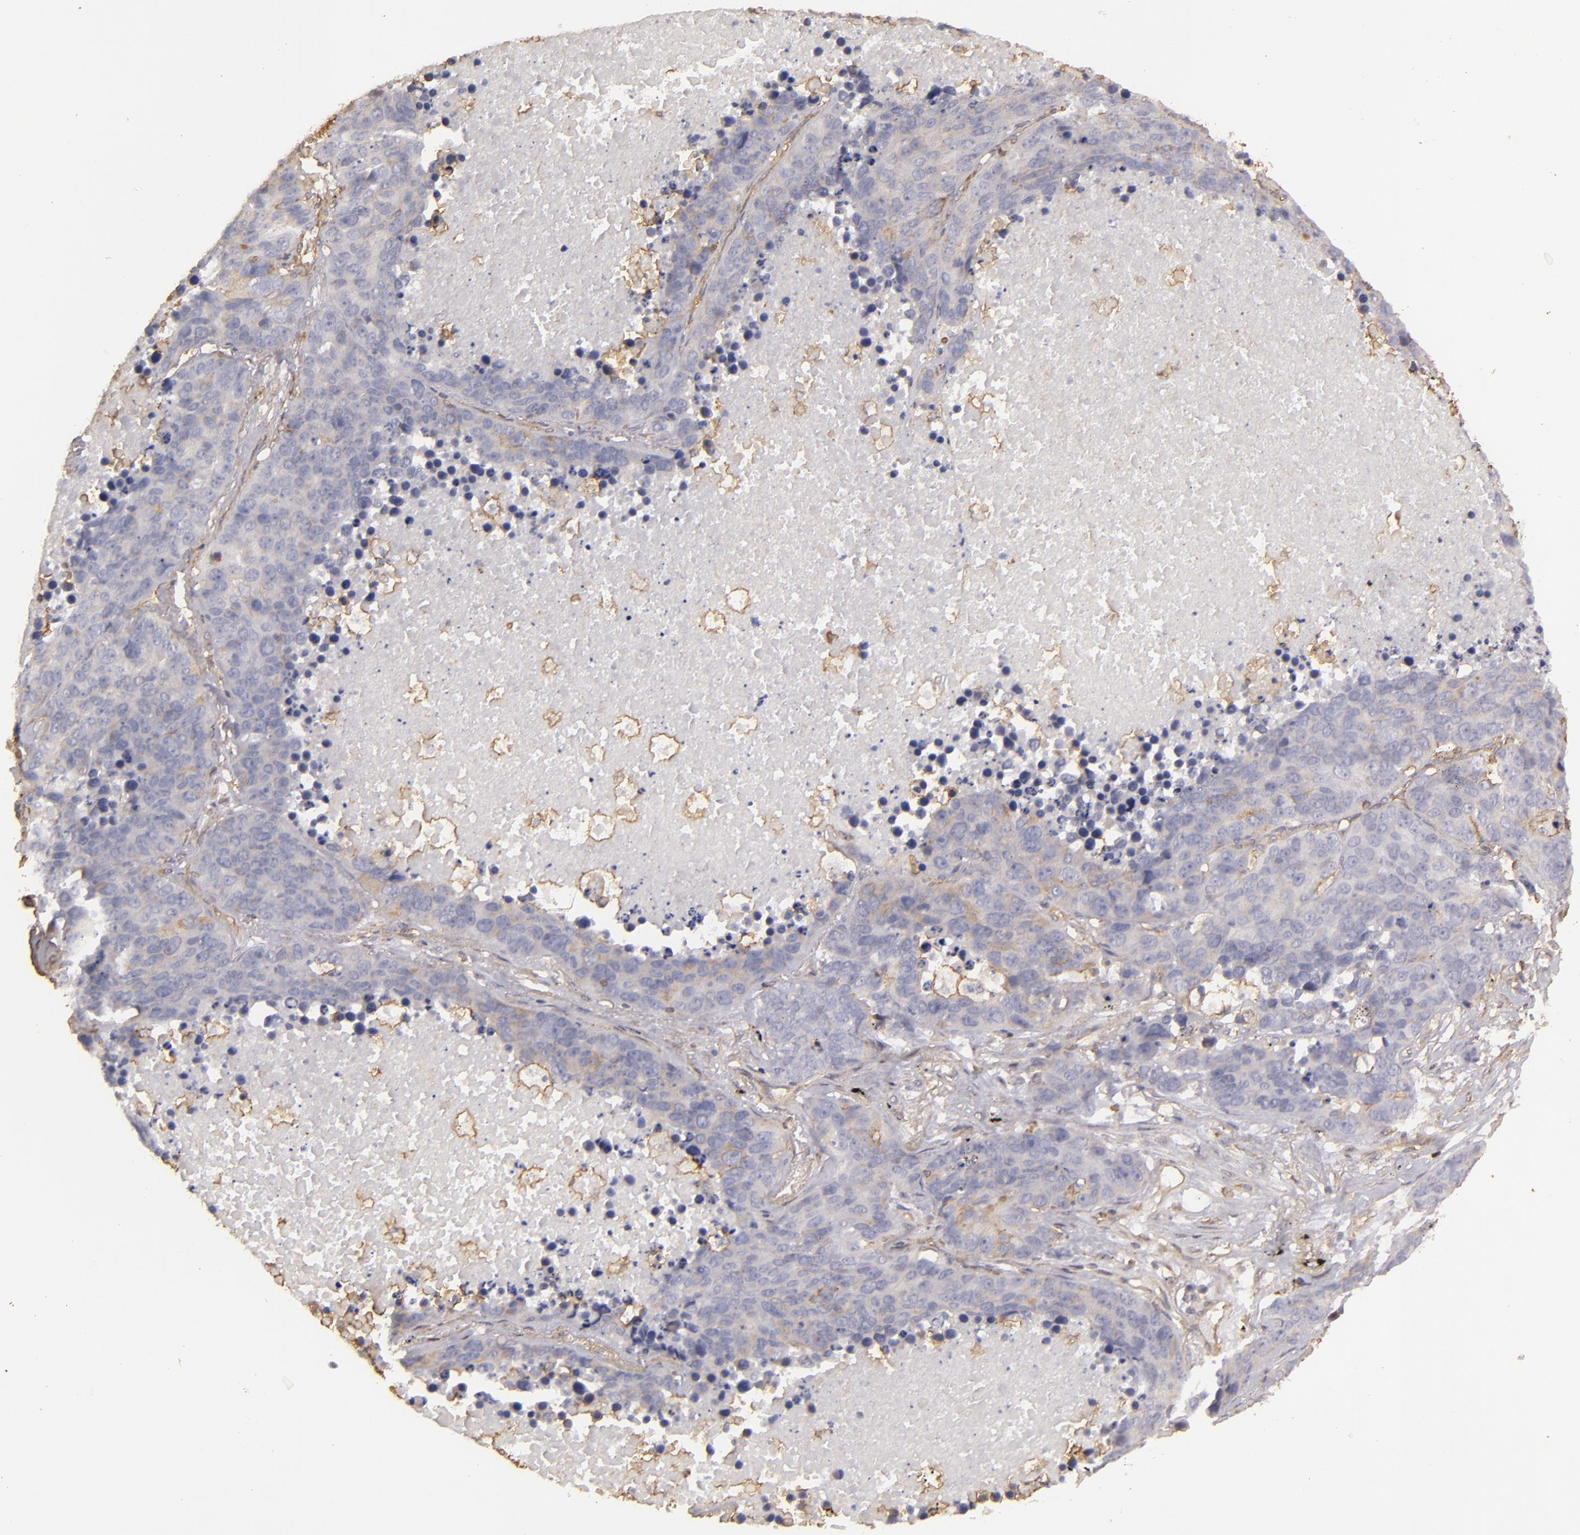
{"staining": {"intensity": "negative", "quantity": "none", "location": "none"}, "tissue": "lung cancer", "cell_type": "Tumor cells", "image_type": "cancer", "snomed": [{"axis": "morphology", "description": "Carcinoid, malignant, NOS"}, {"axis": "topography", "description": "Lung"}], "caption": "High magnification brightfield microscopy of lung cancer stained with DAB (brown) and counterstained with hematoxylin (blue): tumor cells show no significant expression.", "gene": "HSPB6", "patient": {"sex": "male", "age": 60}}